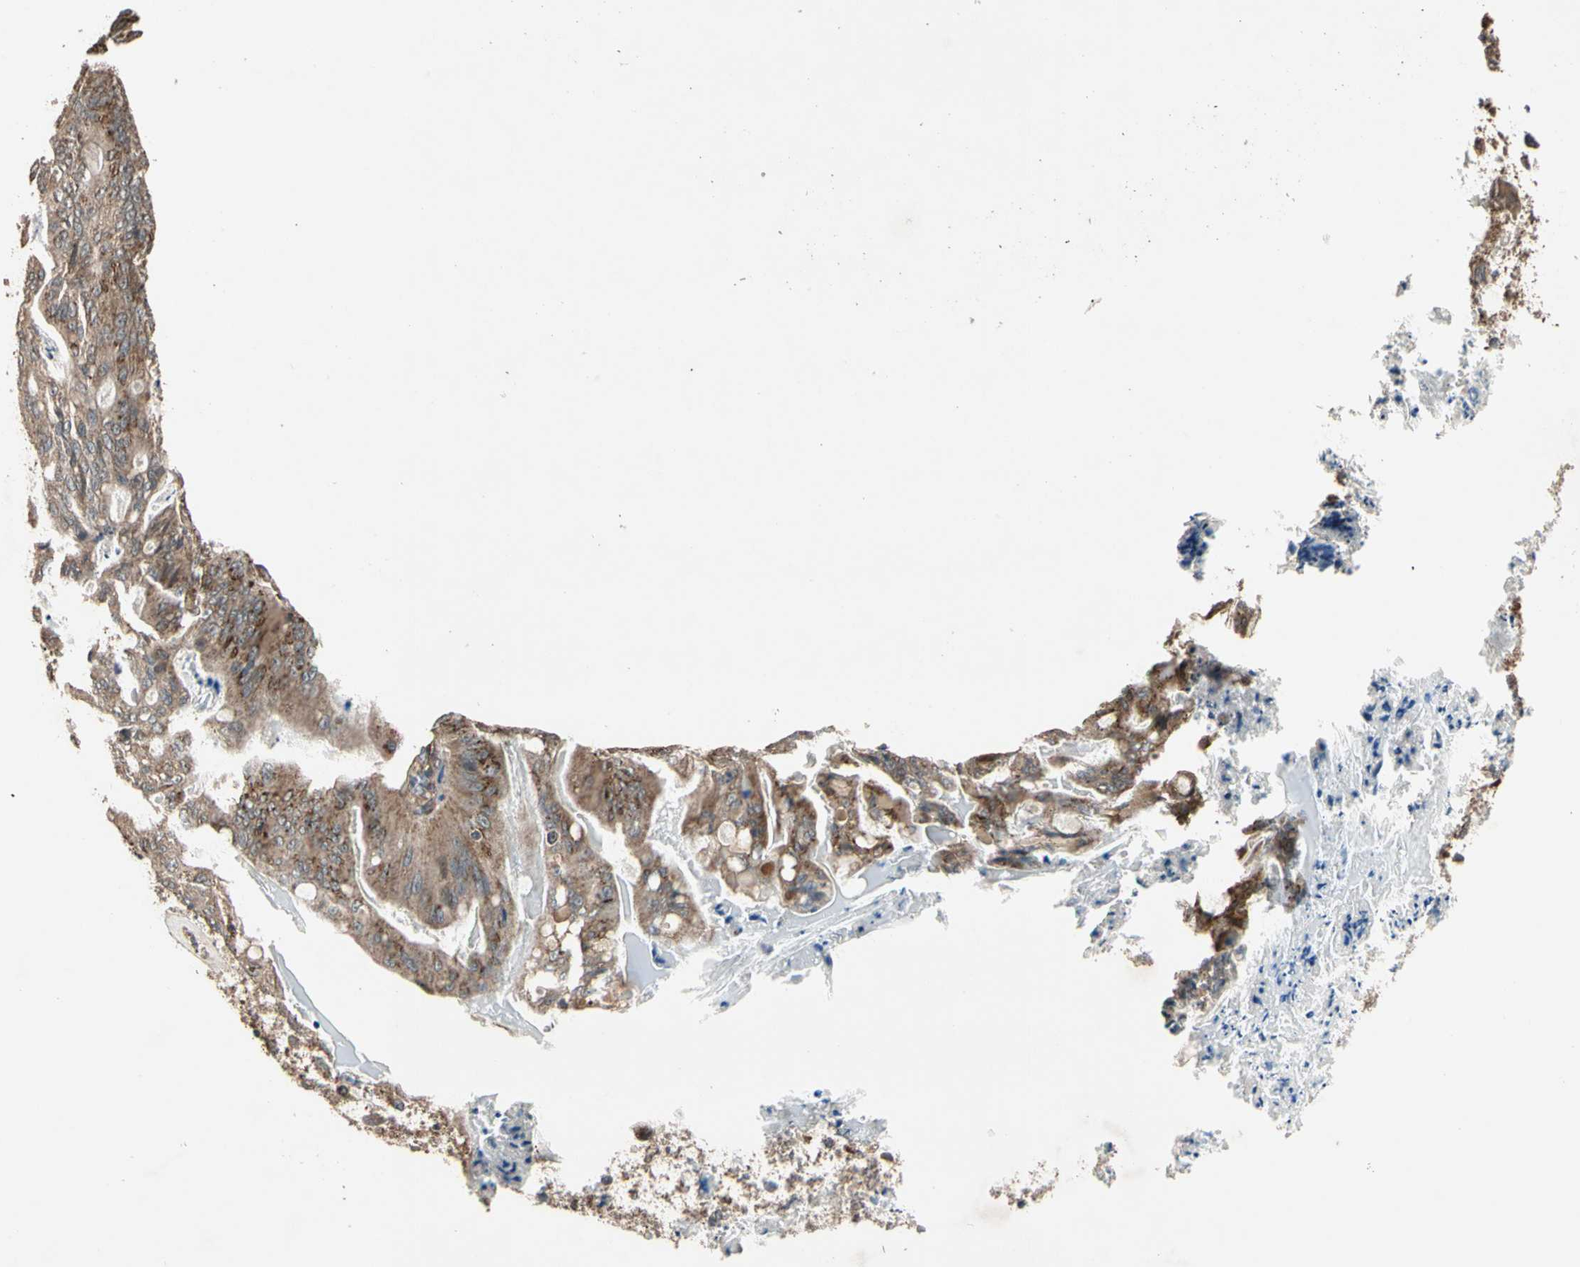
{"staining": {"intensity": "moderate", "quantity": ">75%", "location": "cytoplasmic/membranous"}, "tissue": "ovarian cancer", "cell_type": "Tumor cells", "image_type": "cancer", "snomed": [{"axis": "morphology", "description": "Cystadenocarcinoma, mucinous, NOS"}, {"axis": "topography", "description": "Ovary"}], "caption": "Brown immunohistochemical staining in human mucinous cystadenocarcinoma (ovarian) reveals moderate cytoplasmic/membranous positivity in about >75% of tumor cells.", "gene": "GCK", "patient": {"sex": "female", "age": 37}}